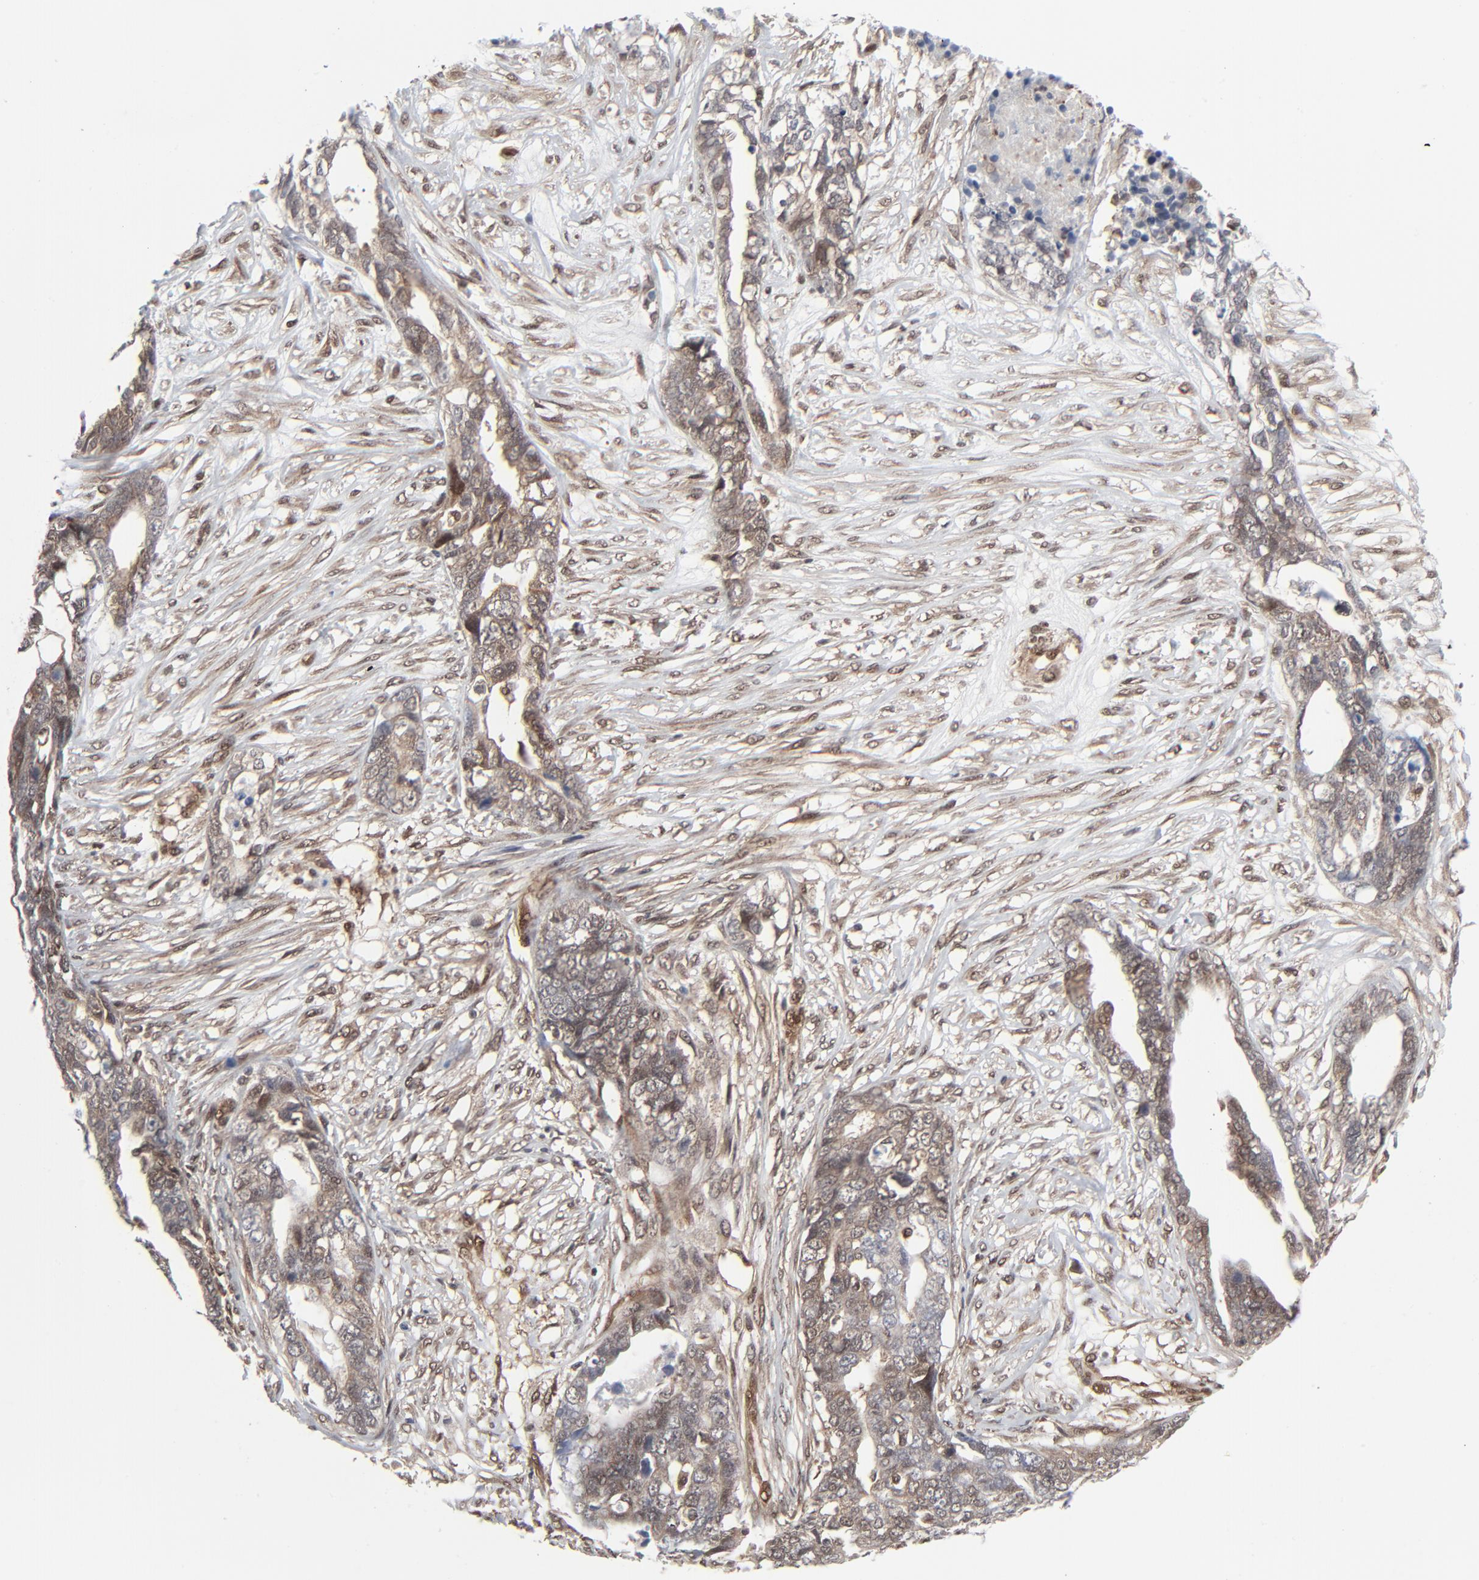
{"staining": {"intensity": "weak", "quantity": "25%-75%", "location": "cytoplasmic/membranous"}, "tissue": "ovarian cancer", "cell_type": "Tumor cells", "image_type": "cancer", "snomed": [{"axis": "morphology", "description": "Normal tissue, NOS"}, {"axis": "morphology", "description": "Cystadenocarcinoma, serous, NOS"}, {"axis": "topography", "description": "Fallopian tube"}, {"axis": "topography", "description": "Ovary"}], "caption": "Immunohistochemistry image of serous cystadenocarcinoma (ovarian) stained for a protein (brown), which reveals low levels of weak cytoplasmic/membranous expression in approximately 25%-75% of tumor cells.", "gene": "AKT1", "patient": {"sex": "female", "age": 56}}